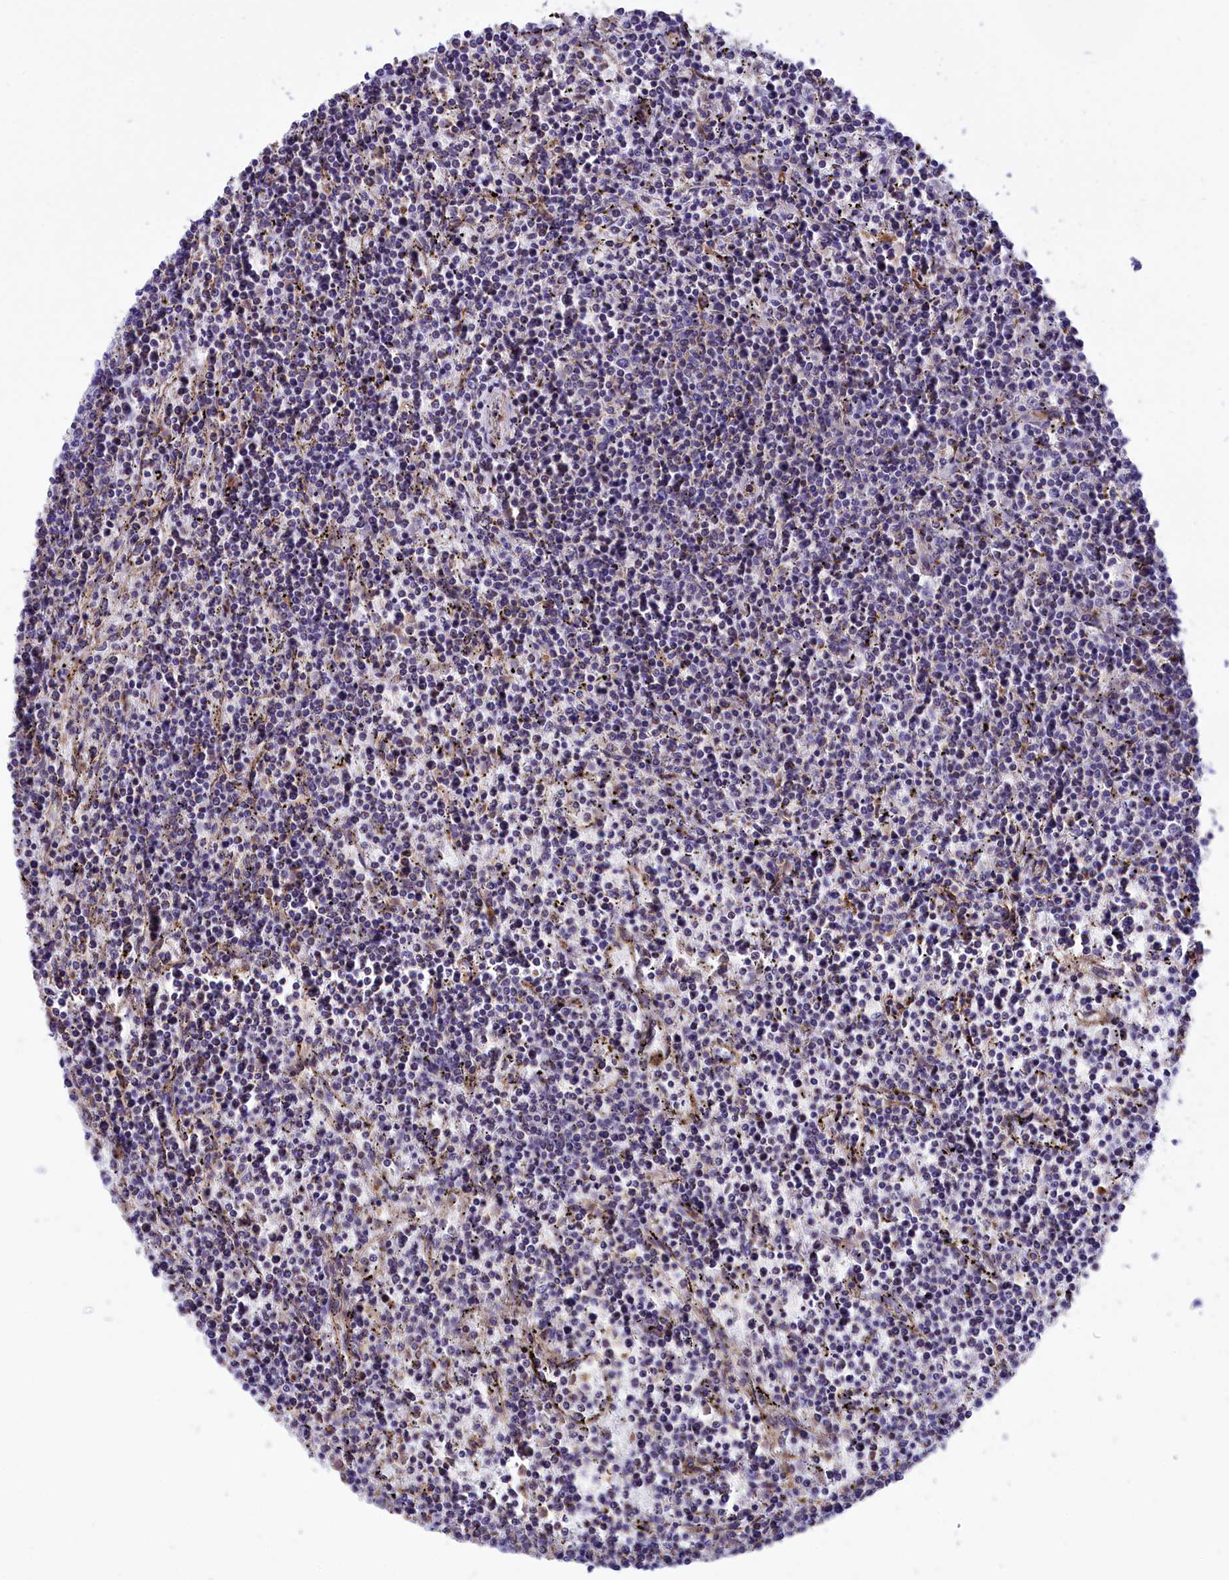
{"staining": {"intensity": "negative", "quantity": "none", "location": "none"}, "tissue": "lymphoma", "cell_type": "Tumor cells", "image_type": "cancer", "snomed": [{"axis": "morphology", "description": "Malignant lymphoma, non-Hodgkin's type, Low grade"}, {"axis": "topography", "description": "Spleen"}], "caption": "Immunohistochemistry (IHC) image of human low-grade malignant lymphoma, non-Hodgkin's type stained for a protein (brown), which shows no staining in tumor cells.", "gene": "GATB", "patient": {"sex": "female", "age": 50}}